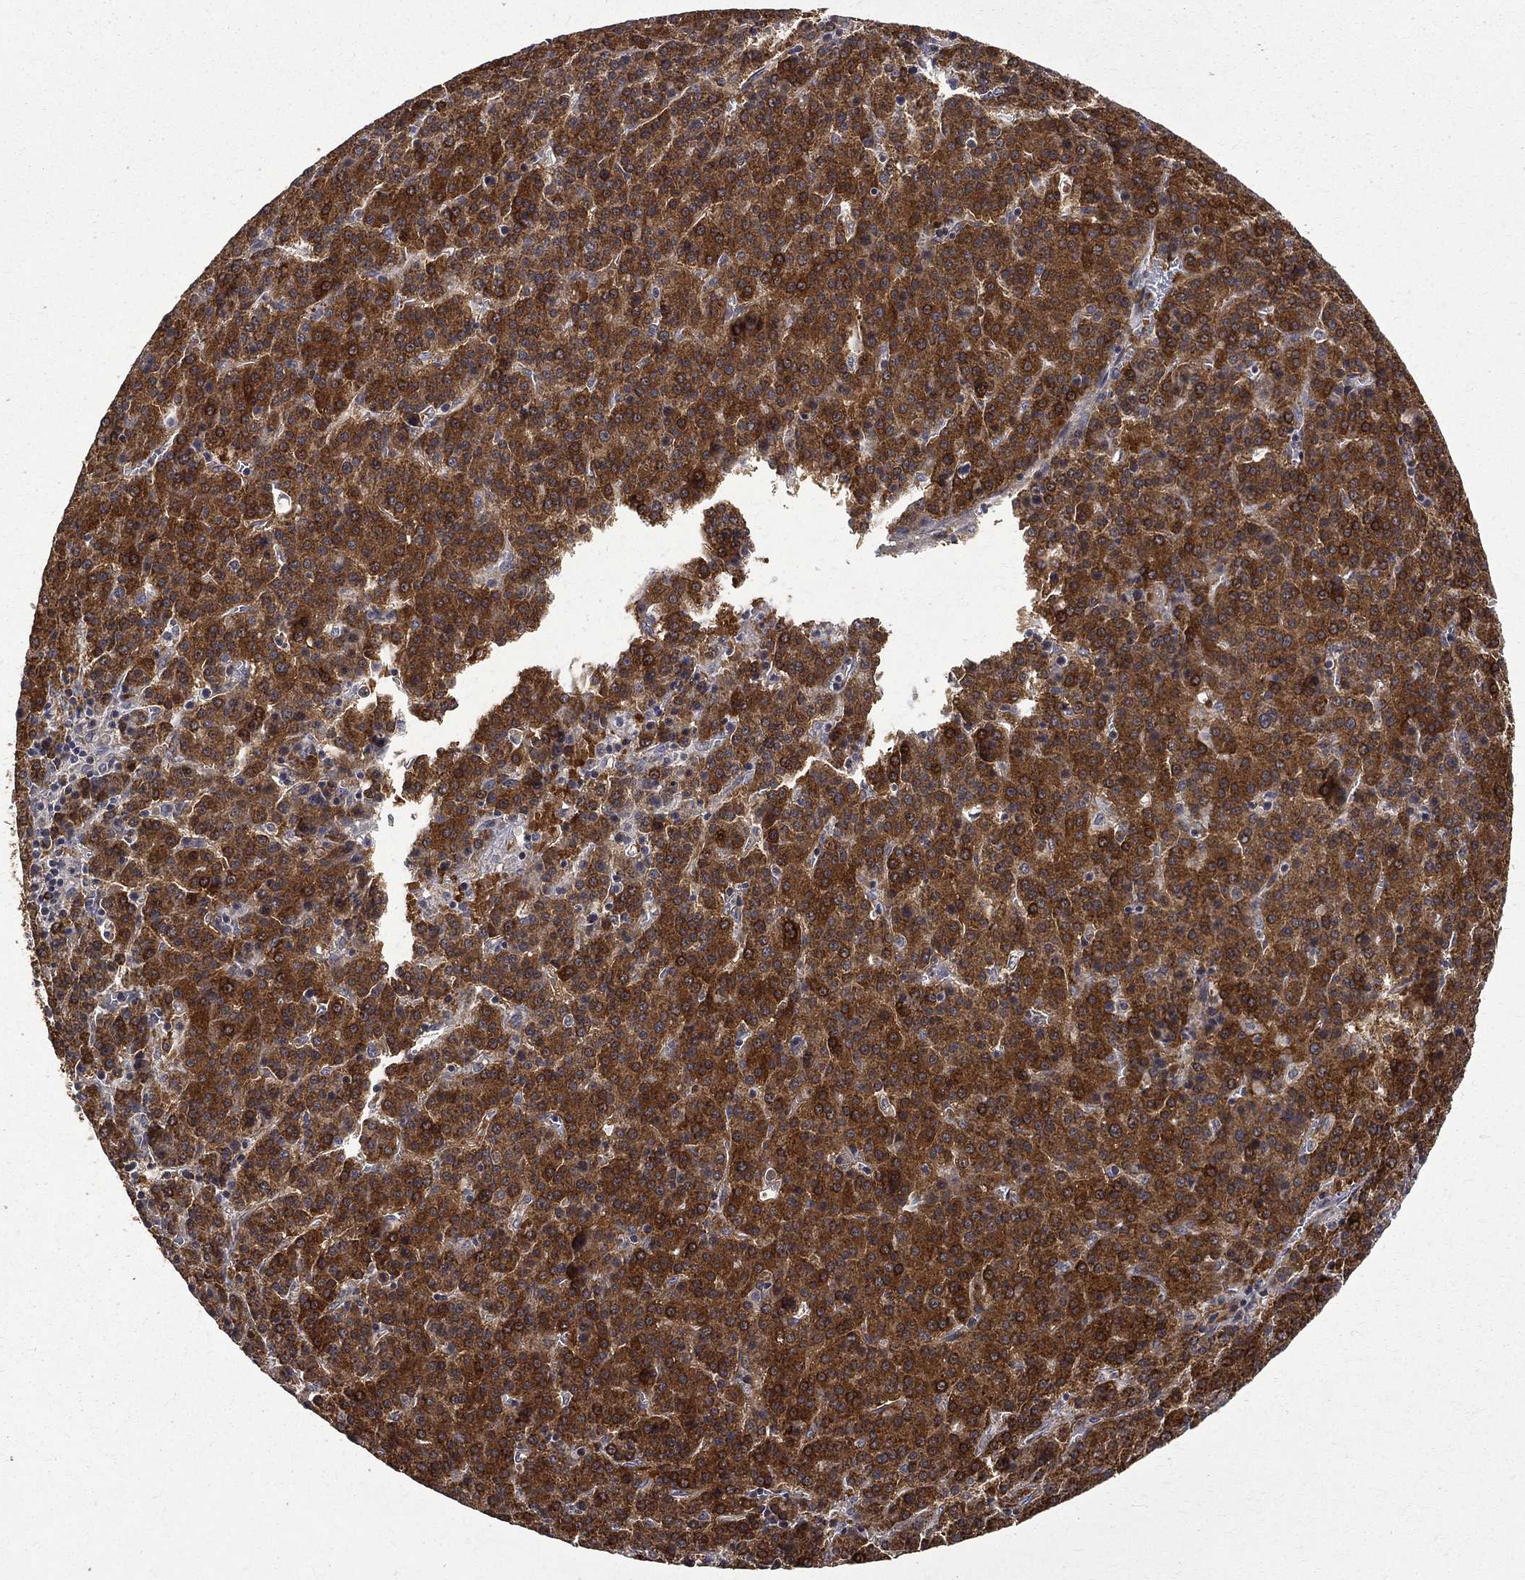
{"staining": {"intensity": "strong", "quantity": ">75%", "location": "cytoplasmic/membranous"}, "tissue": "liver cancer", "cell_type": "Tumor cells", "image_type": "cancer", "snomed": [{"axis": "morphology", "description": "Carcinoma, Hepatocellular, NOS"}, {"axis": "topography", "description": "Liver"}], "caption": "IHC staining of liver hepatocellular carcinoma, which shows high levels of strong cytoplasmic/membranous staining in approximately >75% of tumor cells indicating strong cytoplasmic/membranous protein expression. The staining was performed using DAB (3,3'-diaminobenzidine) (brown) for protein detection and nuclei were counterstained in hematoxylin (blue).", "gene": "RPGR", "patient": {"sex": "female", "age": 58}}